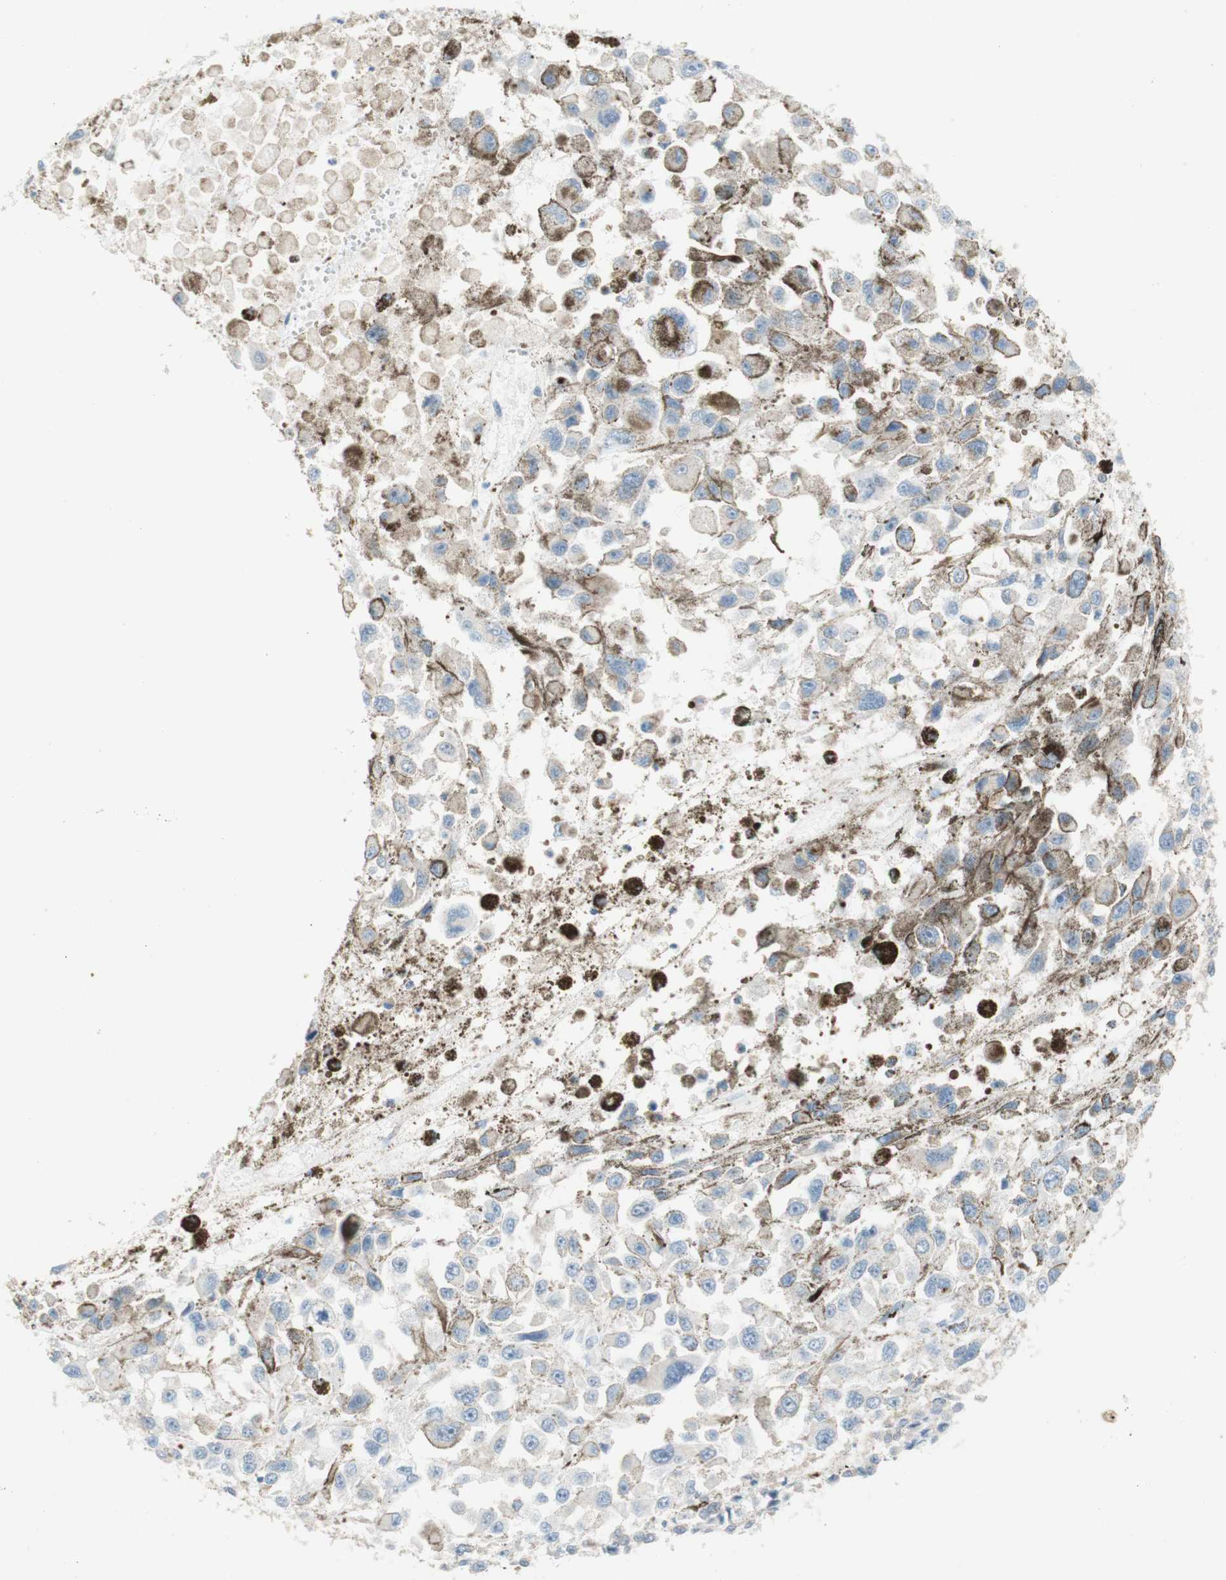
{"staining": {"intensity": "weak", "quantity": ">75%", "location": "cytoplasmic/membranous"}, "tissue": "melanoma", "cell_type": "Tumor cells", "image_type": "cancer", "snomed": [{"axis": "morphology", "description": "Malignant melanoma, Metastatic site"}, {"axis": "topography", "description": "Lymph node"}], "caption": "Weak cytoplasmic/membranous positivity is seen in approximately >75% of tumor cells in malignant melanoma (metastatic site).", "gene": "POU2AF1", "patient": {"sex": "male", "age": 59}}